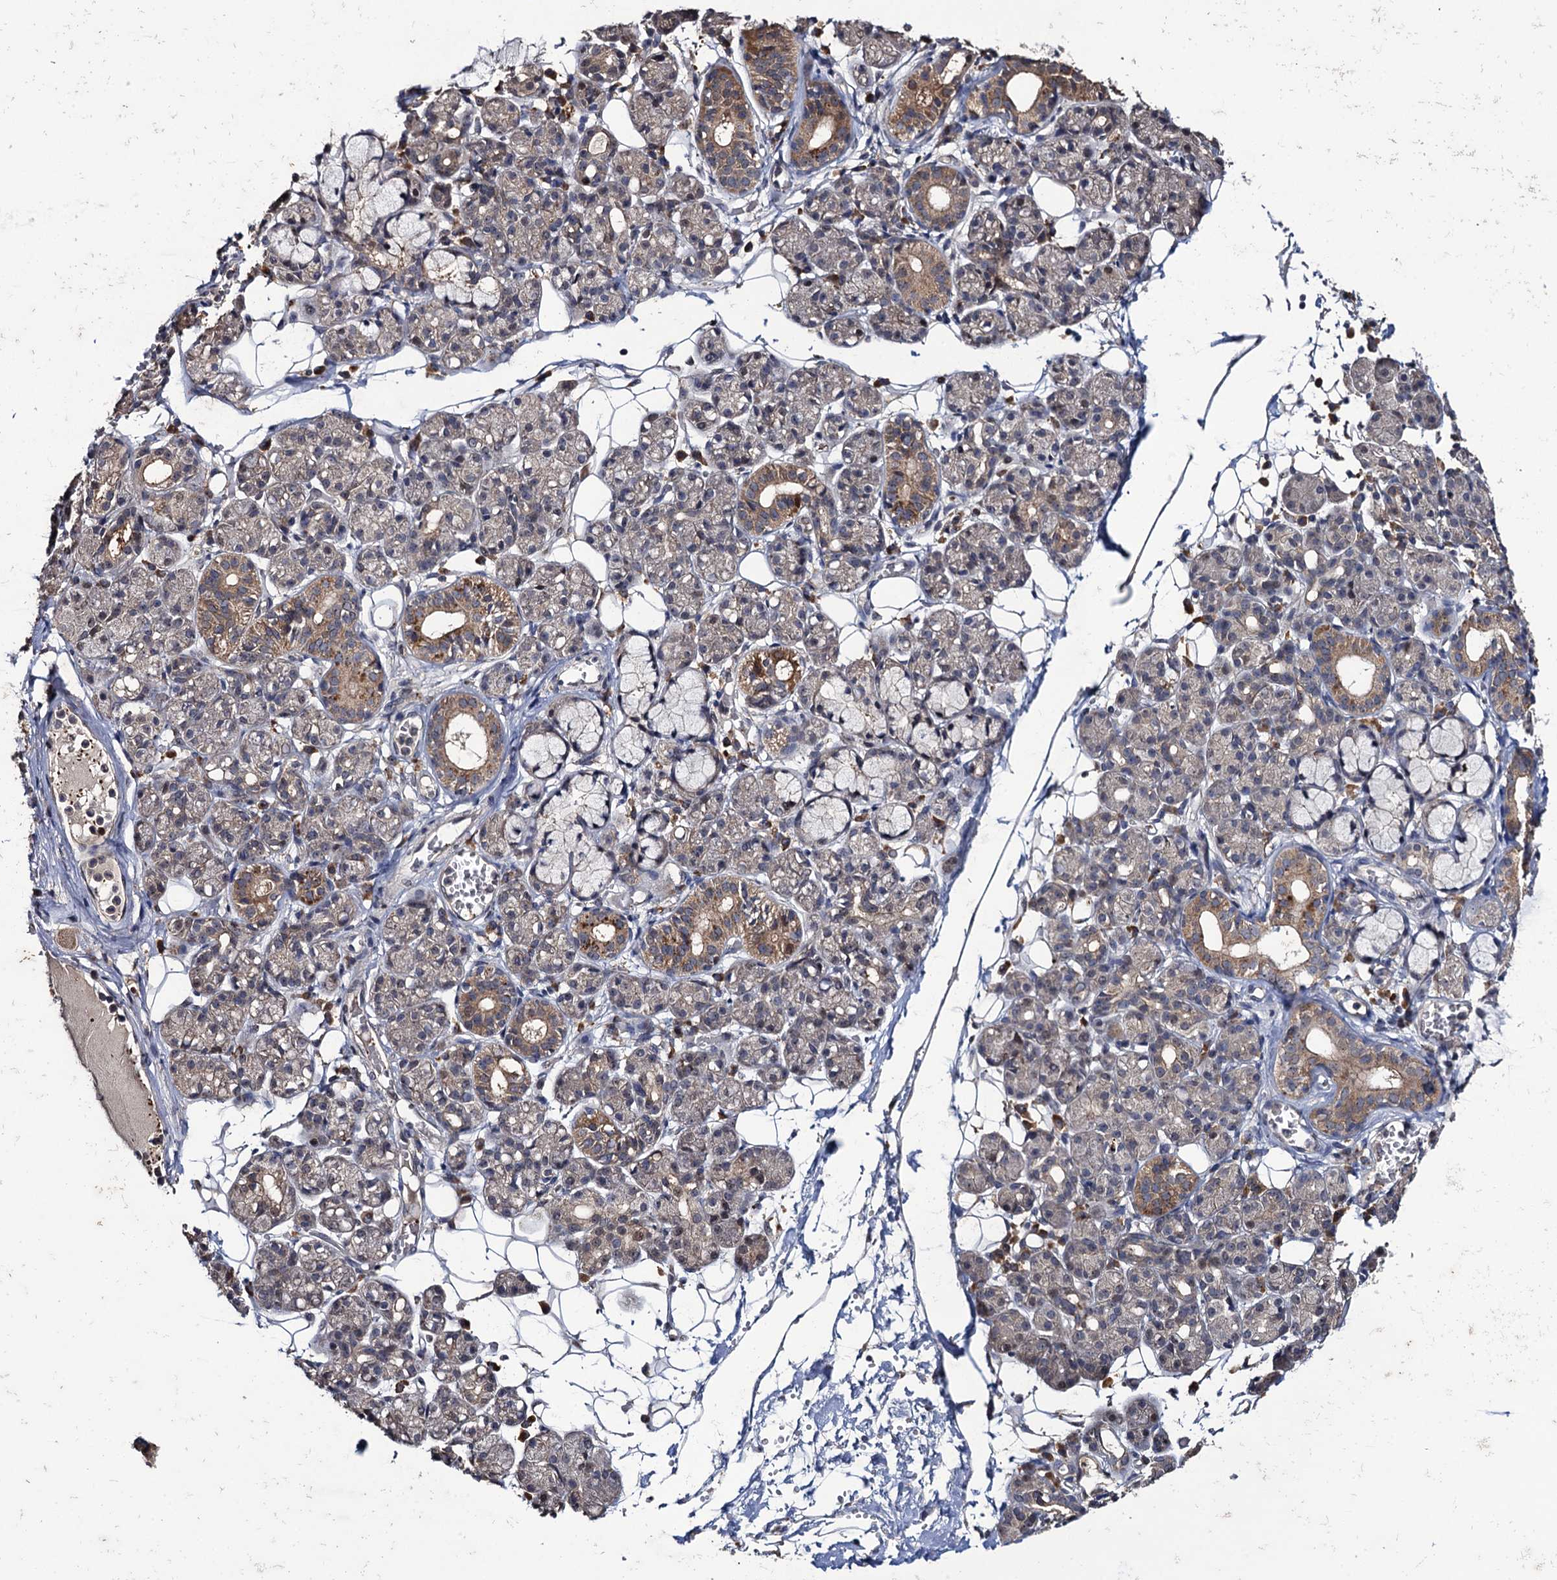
{"staining": {"intensity": "moderate", "quantity": "<25%", "location": "cytoplasmic/membranous"}, "tissue": "salivary gland", "cell_type": "Glandular cells", "image_type": "normal", "snomed": [{"axis": "morphology", "description": "Normal tissue, NOS"}, {"axis": "topography", "description": "Salivary gland"}], "caption": "Protein expression analysis of normal human salivary gland reveals moderate cytoplasmic/membranous positivity in about <25% of glandular cells.", "gene": "LRRC63", "patient": {"sex": "male", "age": 63}}